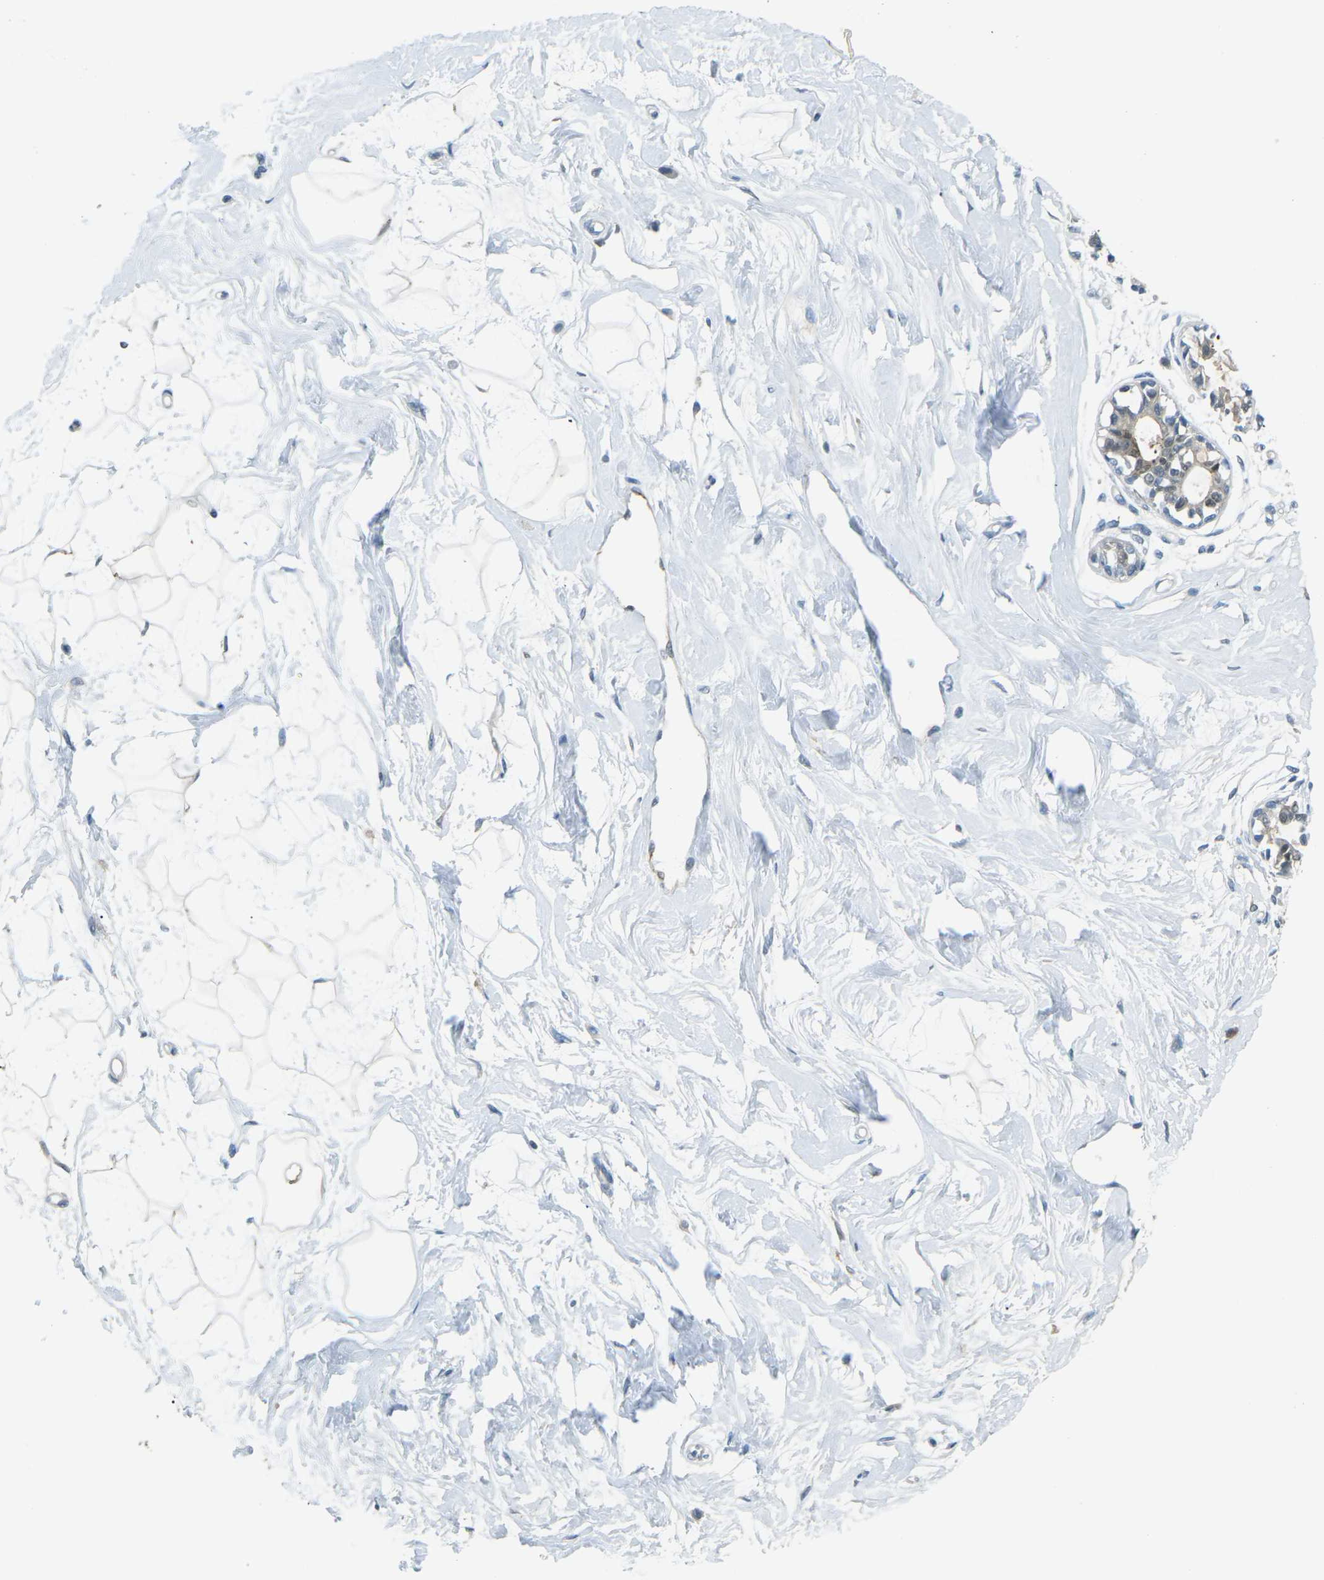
{"staining": {"intensity": "weak", "quantity": ">75%", "location": "cytoplasmic/membranous"}, "tissue": "breast", "cell_type": "Adipocytes", "image_type": "normal", "snomed": [{"axis": "morphology", "description": "Normal tissue, NOS"}, {"axis": "topography", "description": "Breast"}], "caption": "Normal breast shows weak cytoplasmic/membranous staining in approximately >75% of adipocytes, visualized by immunohistochemistry.", "gene": "PIEZO2", "patient": {"sex": "female", "age": 45}}